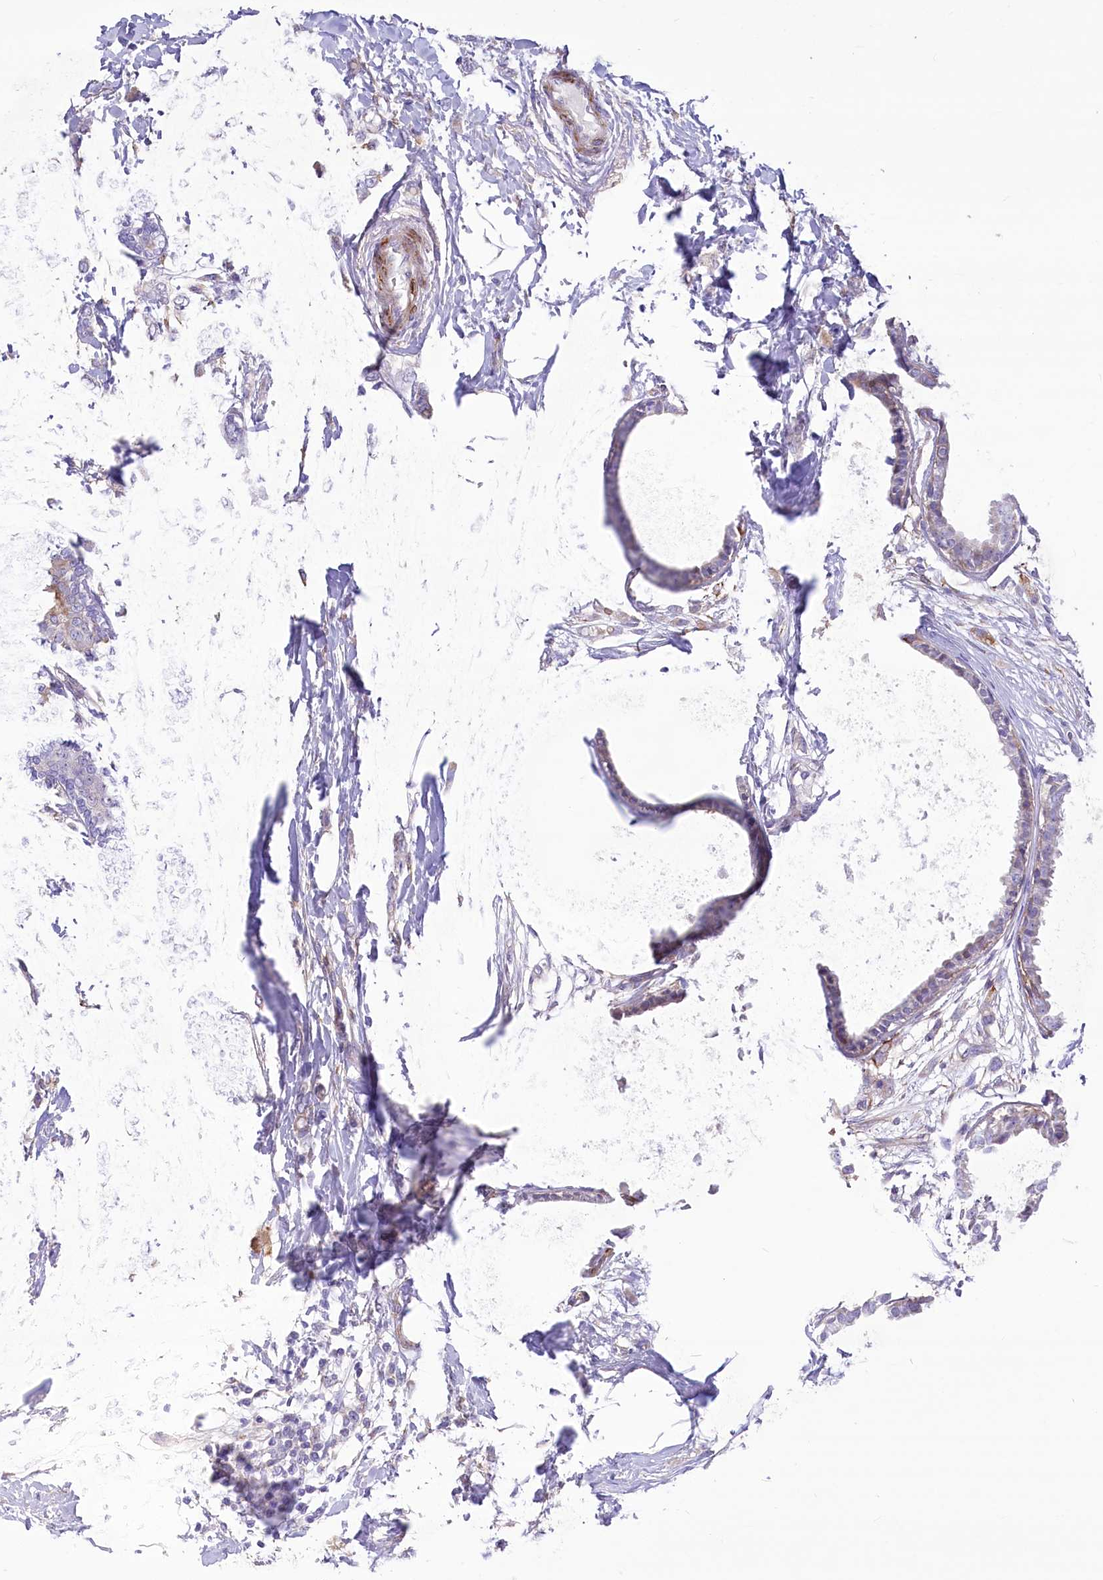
{"staining": {"intensity": "negative", "quantity": "none", "location": "none"}, "tissue": "breast cancer", "cell_type": "Tumor cells", "image_type": "cancer", "snomed": [{"axis": "morphology", "description": "Normal tissue, NOS"}, {"axis": "morphology", "description": "Lobular carcinoma"}, {"axis": "topography", "description": "Breast"}], "caption": "The image reveals no staining of tumor cells in breast cancer (lobular carcinoma).", "gene": "ANGPTL3", "patient": {"sex": "female", "age": 47}}